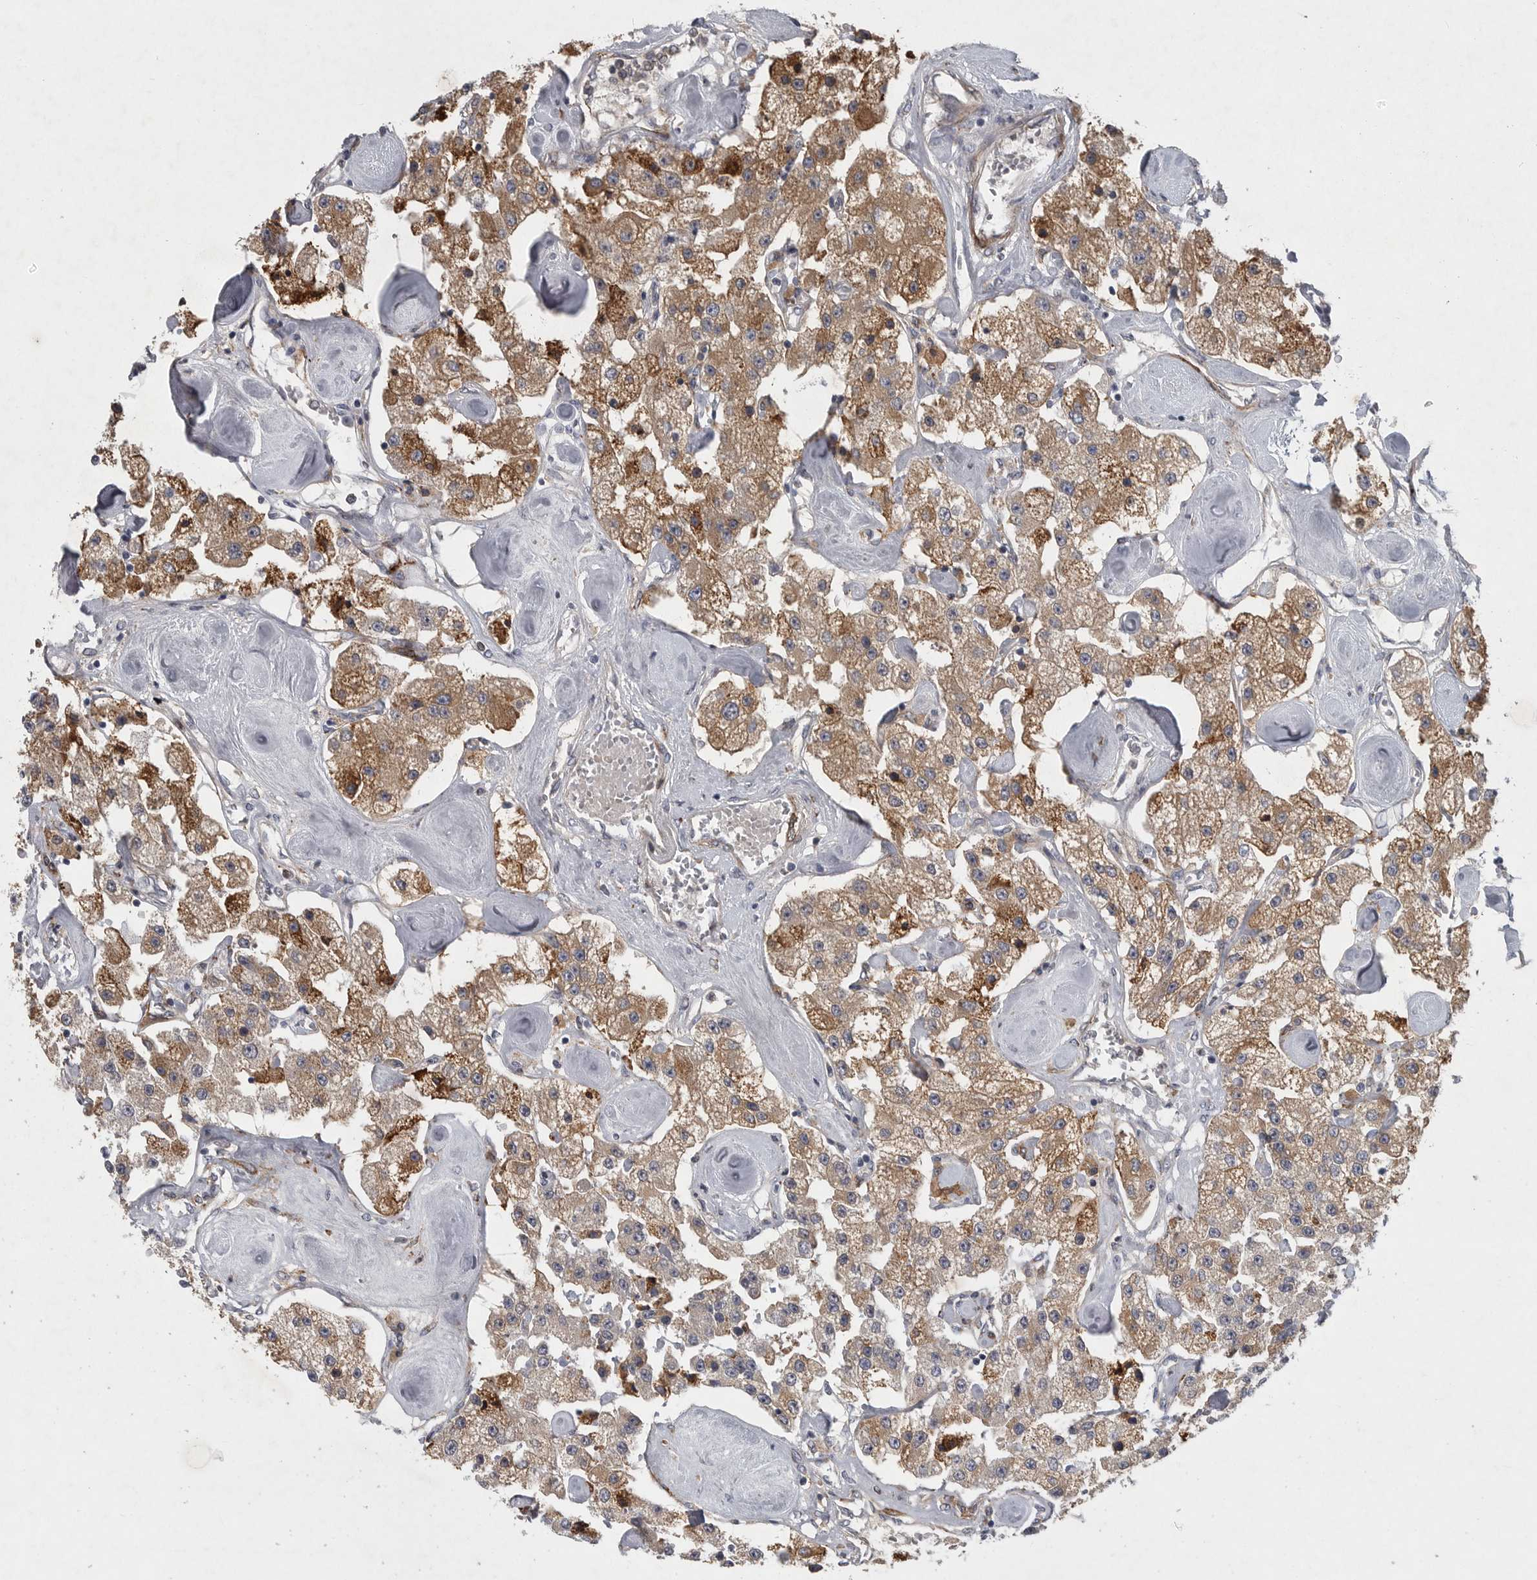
{"staining": {"intensity": "moderate", "quantity": "25%-75%", "location": "cytoplasmic/membranous"}, "tissue": "carcinoid", "cell_type": "Tumor cells", "image_type": "cancer", "snomed": [{"axis": "morphology", "description": "Carcinoid, malignant, NOS"}, {"axis": "topography", "description": "Pancreas"}], "caption": "This histopathology image reveals immunohistochemistry staining of malignant carcinoid, with medium moderate cytoplasmic/membranous staining in approximately 25%-75% of tumor cells.", "gene": "MINPP1", "patient": {"sex": "male", "age": 41}}